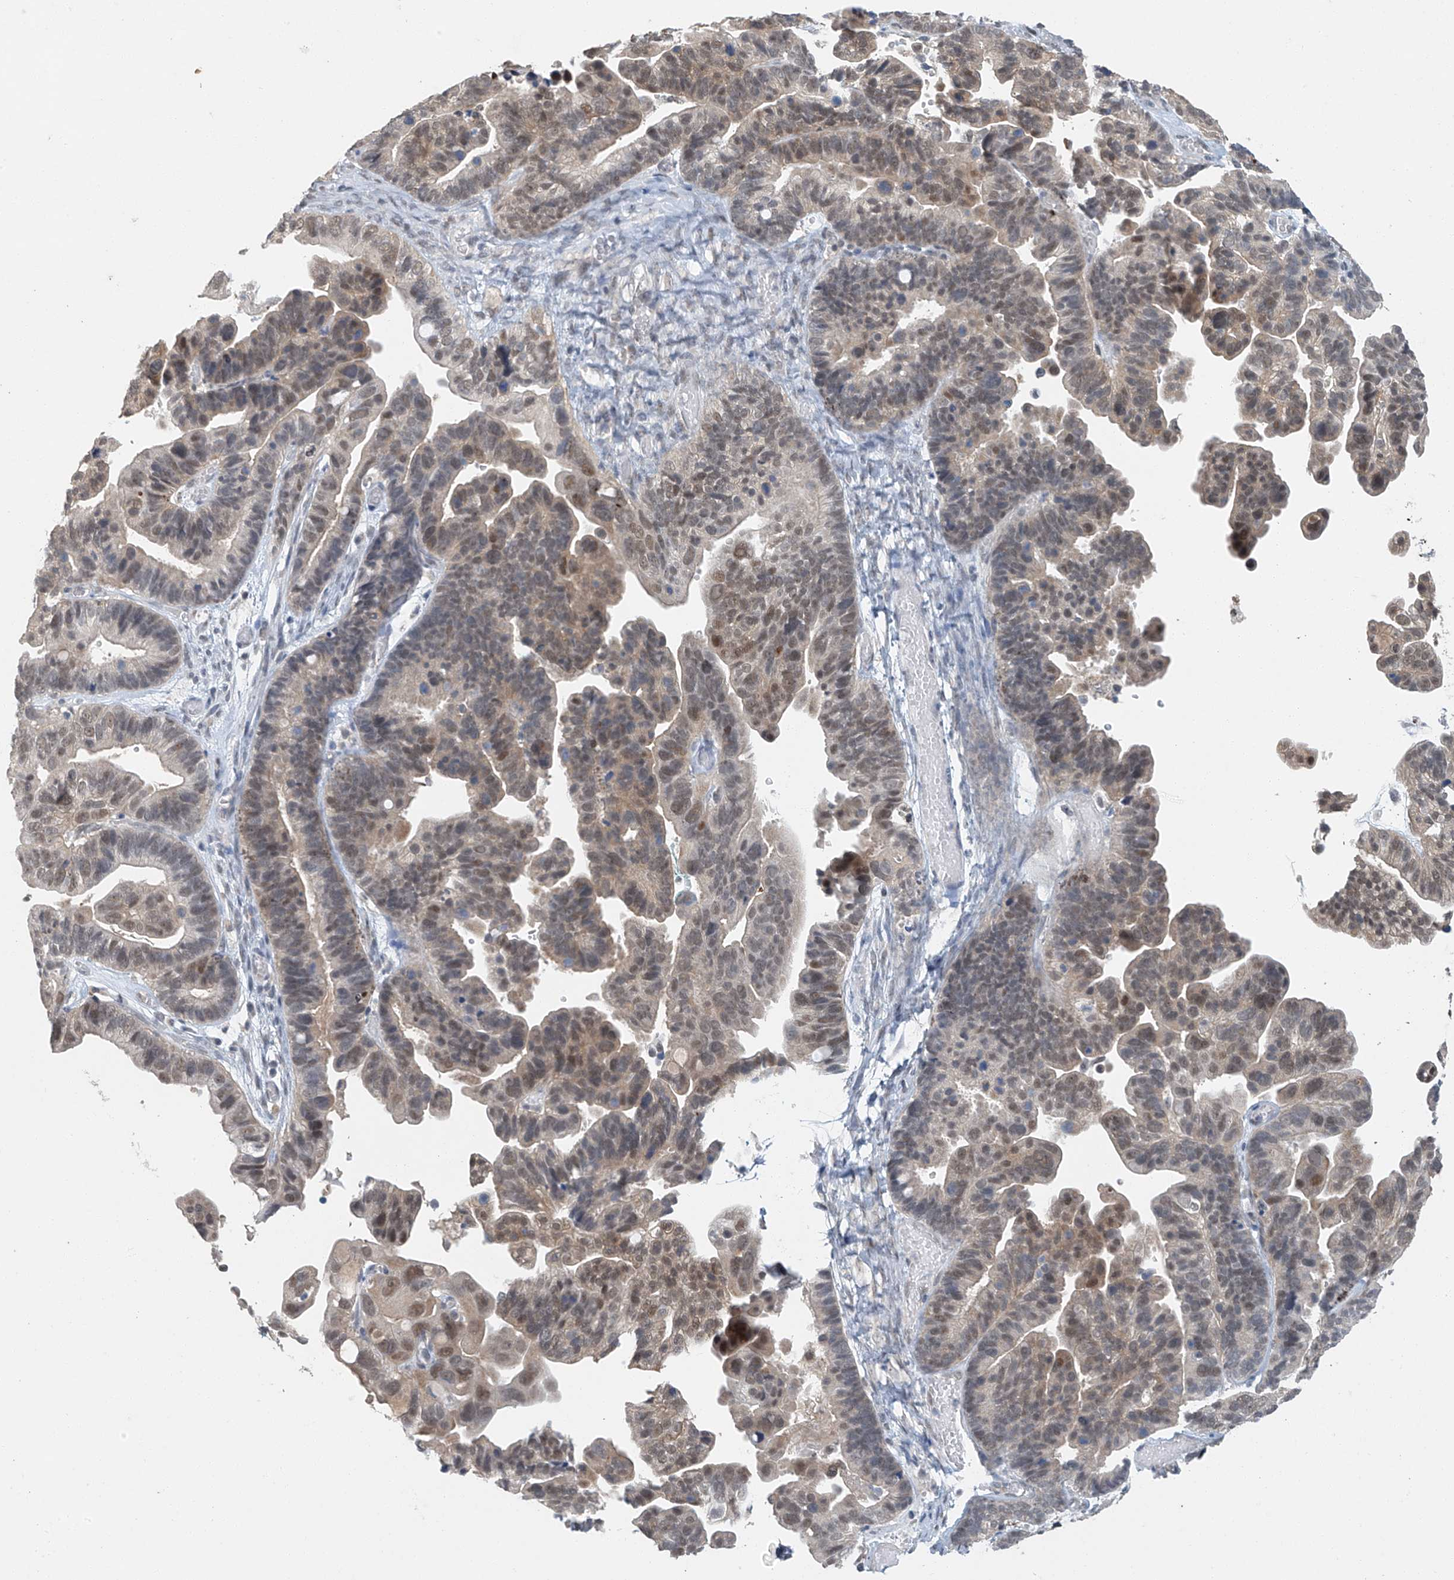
{"staining": {"intensity": "weak", "quantity": ">75%", "location": "cytoplasmic/membranous,nuclear"}, "tissue": "ovarian cancer", "cell_type": "Tumor cells", "image_type": "cancer", "snomed": [{"axis": "morphology", "description": "Cystadenocarcinoma, serous, NOS"}, {"axis": "topography", "description": "Ovary"}], "caption": "Ovarian cancer (serous cystadenocarcinoma) tissue exhibits weak cytoplasmic/membranous and nuclear positivity in about >75% of tumor cells, visualized by immunohistochemistry.", "gene": "TAF8", "patient": {"sex": "female", "age": 56}}